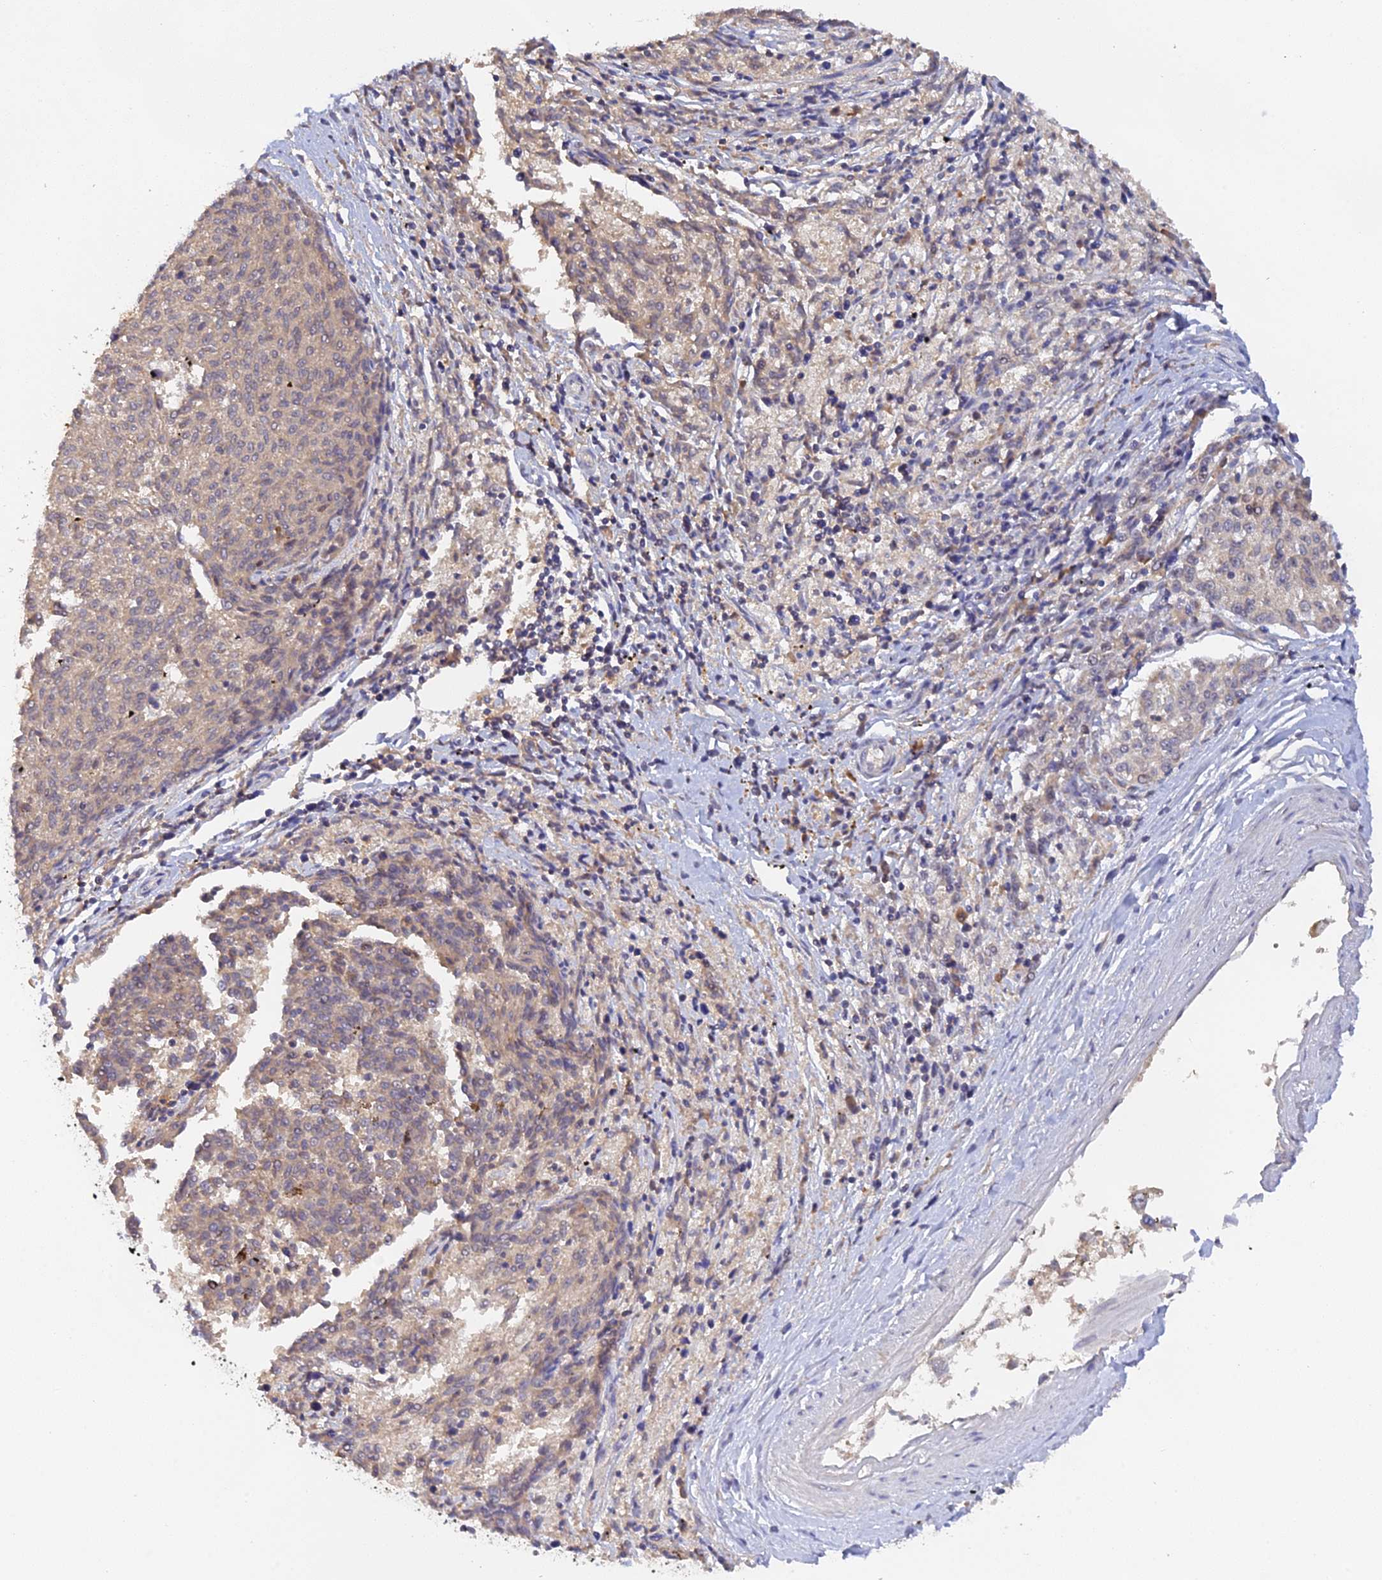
{"staining": {"intensity": "negative", "quantity": "none", "location": "none"}, "tissue": "melanoma", "cell_type": "Tumor cells", "image_type": "cancer", "snomed": [{"axis": "morphology", "description": "Malignant melanoma, NOS"}, {"axis": "topography", "description": "Skin"}], "caption": "Human malignant melanoma stained for a protein using immunohistochemistry reveals no positivity in tumor cells.", "gene": "ZNF436", "patient": {"sex": "female", "age": 72}}